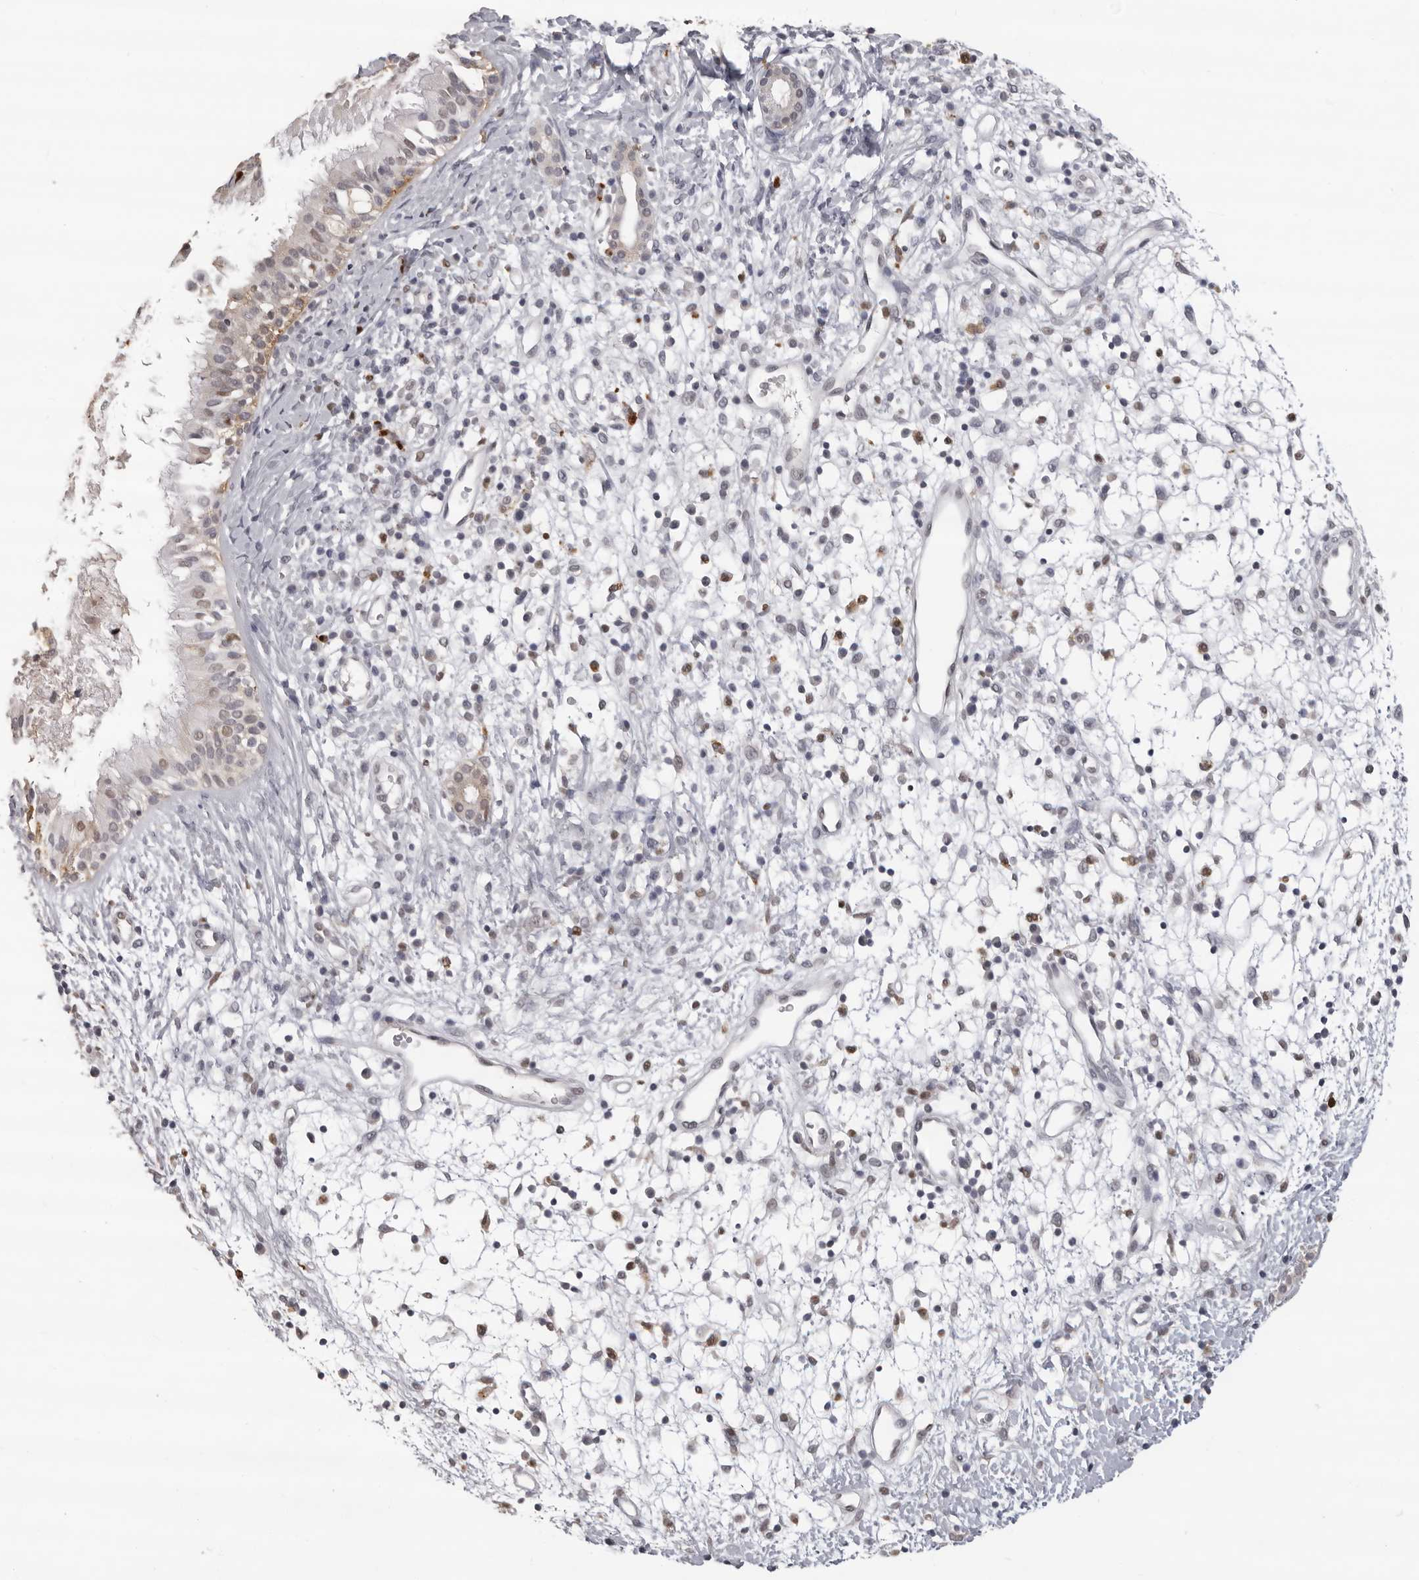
{"staining": {"intensity": "weak", "quantity": "<25%", "location": "cytoplasmic/membranous,nuclear"}, "tissue": "nasopharynx", "cell_type": "Respiratory epithelial cells", "image_type": "normal", "snomed": [{"axis": "morphology", "description": "Normal tissue, NOS"}, {"axis": "topography", "description": "Nasopharynx"}], "caption": "There is no significant expression in respiratory epithelial cells of nasopharynx. Brightfield microscopy of immunohistochemistry (IHC) stained with DAB (brown) and hematoxylin (blue), captured at high magnification.", "gene": "IL31", "patient": {"sex": "male", "age": 22}}